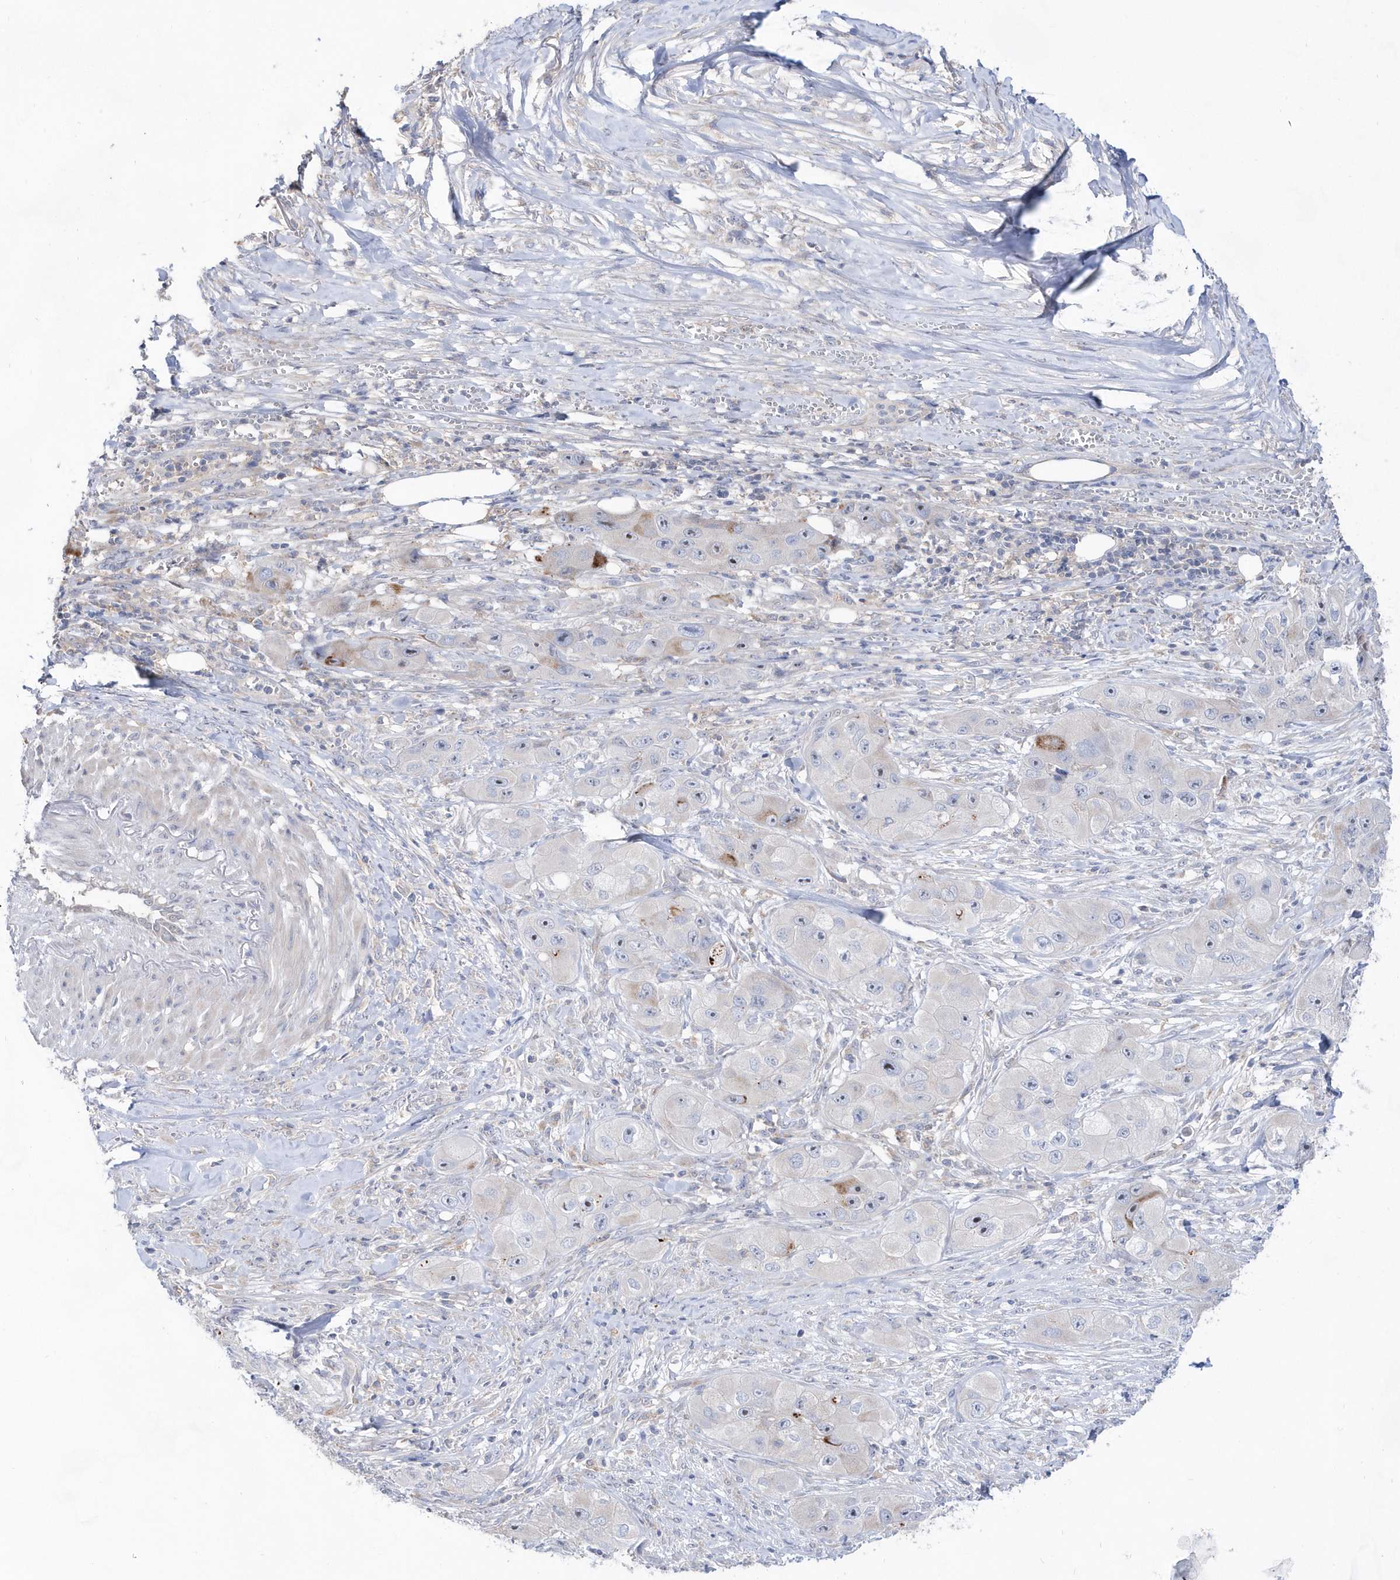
{"staining": {"intensity": "negative", "quantity": "none", "location": "none"}, "tissue": "skin cancer", "cell_type": "Tumor cells", "image_type": "cancer", "snomed": [{"axis": "morphology", "description": "Squamous cell carcinoma, NOS"}, {"axis": "topography", "description": "Skin"}, {"axis": "topography", "description": "Subcutis"}], "caption": "Skin cancer stained for a protein using IHC exhibits no positivity tumor cells.", "gene": "BDH2", "patient": {"sex": "male", "age": 73}}